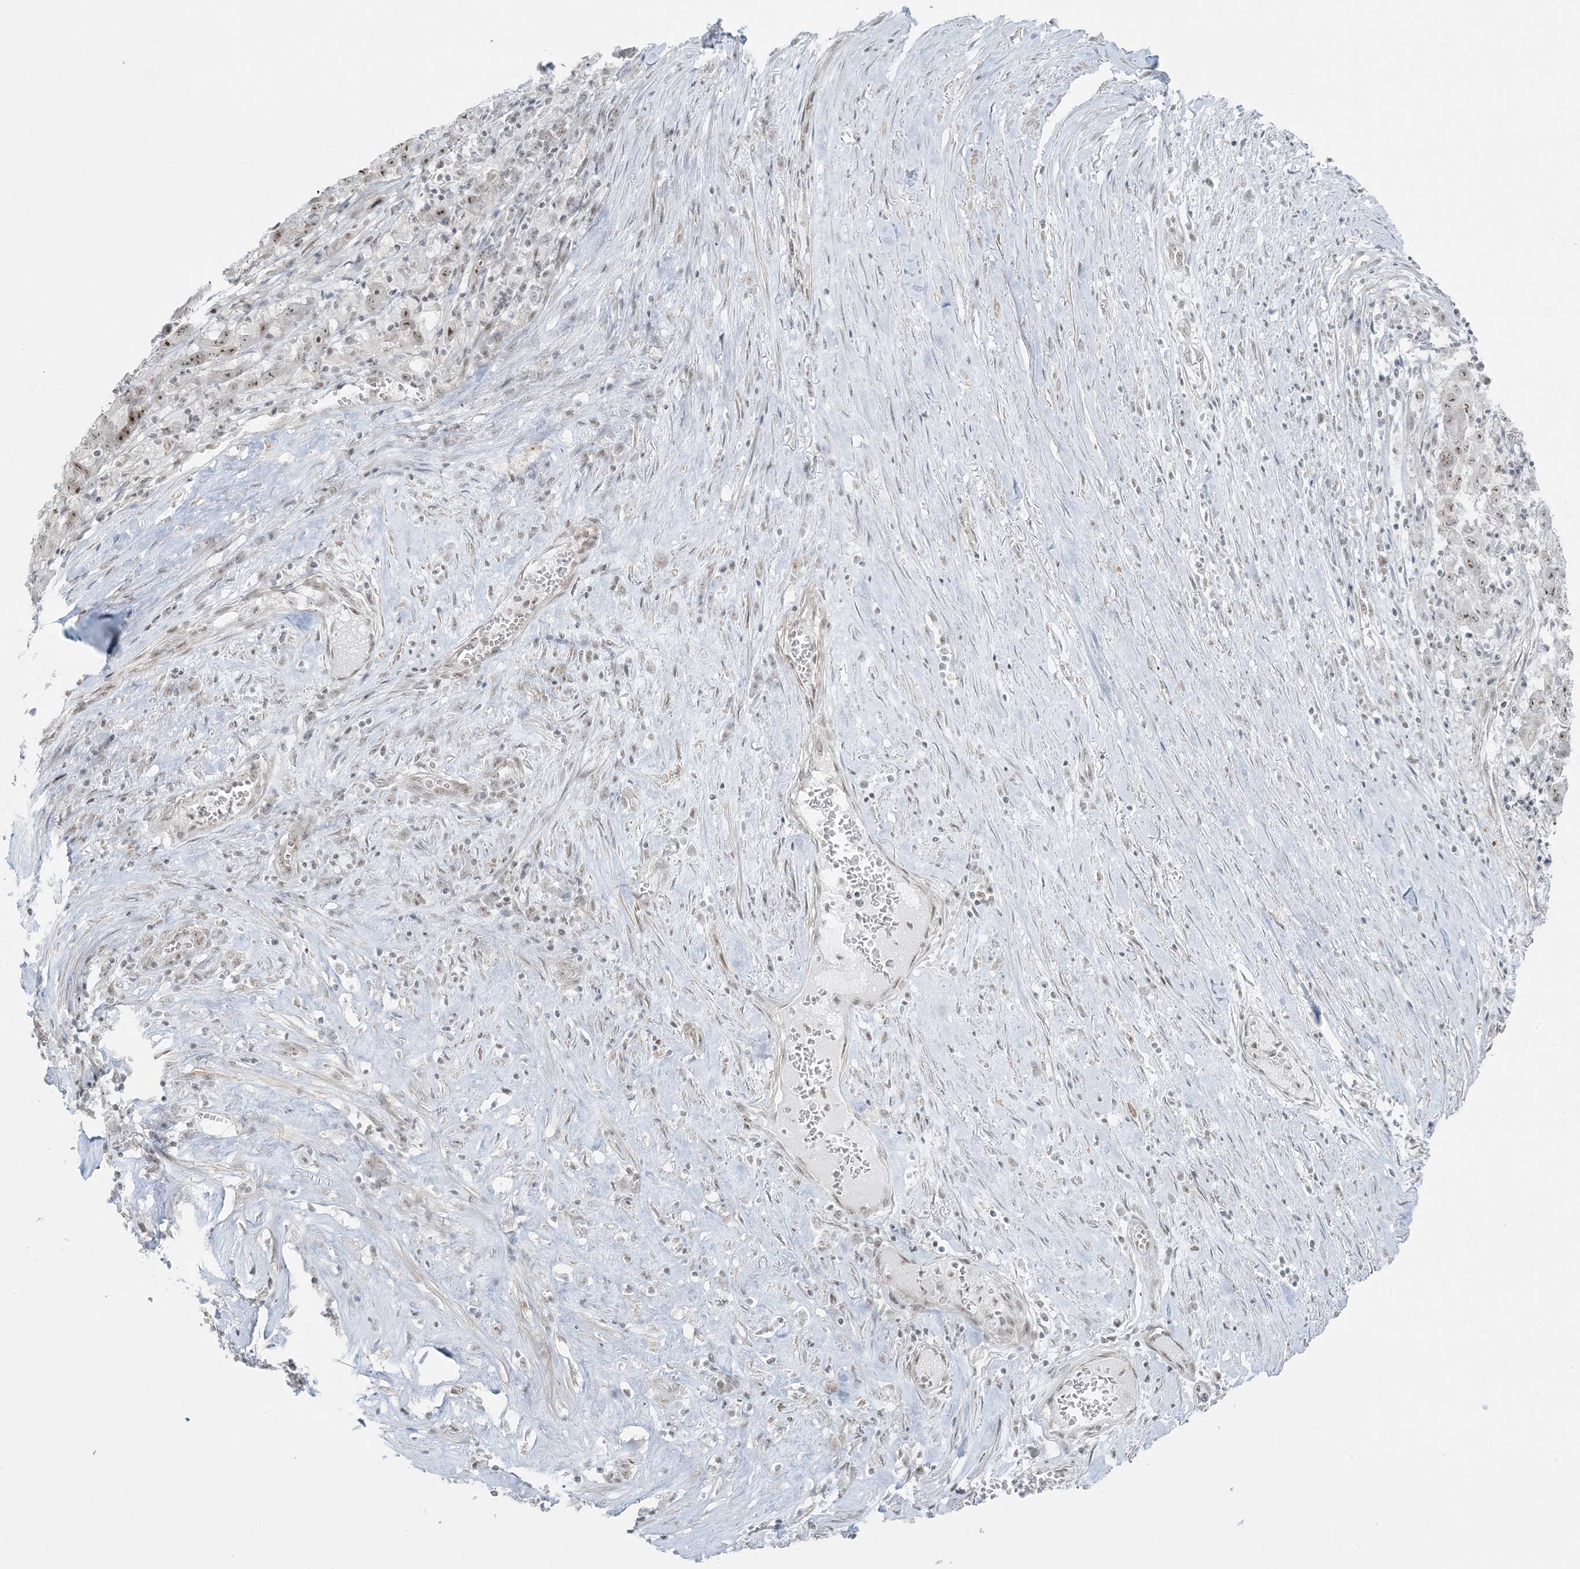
{"staining": {"intensity": "moderate", "quantity": ">75%", "location": "nuclear"}, "tissue": "pancreatic cancer", "cell_type": "Tumor cells", "image_type": "cancer", "snomed": [{"axis": "morphology", "description": "Adenocarcinoma, NOS"}, {"axis": "topography", "description": "Pancreas"}], "caption": "Tumor cells show medium levels of moderate nuclear positivity in about >75% of cells in pancreatic adenocarcinoma.", "gene": "ZNF787", "patient": {"sex": "male", "age": 63}}